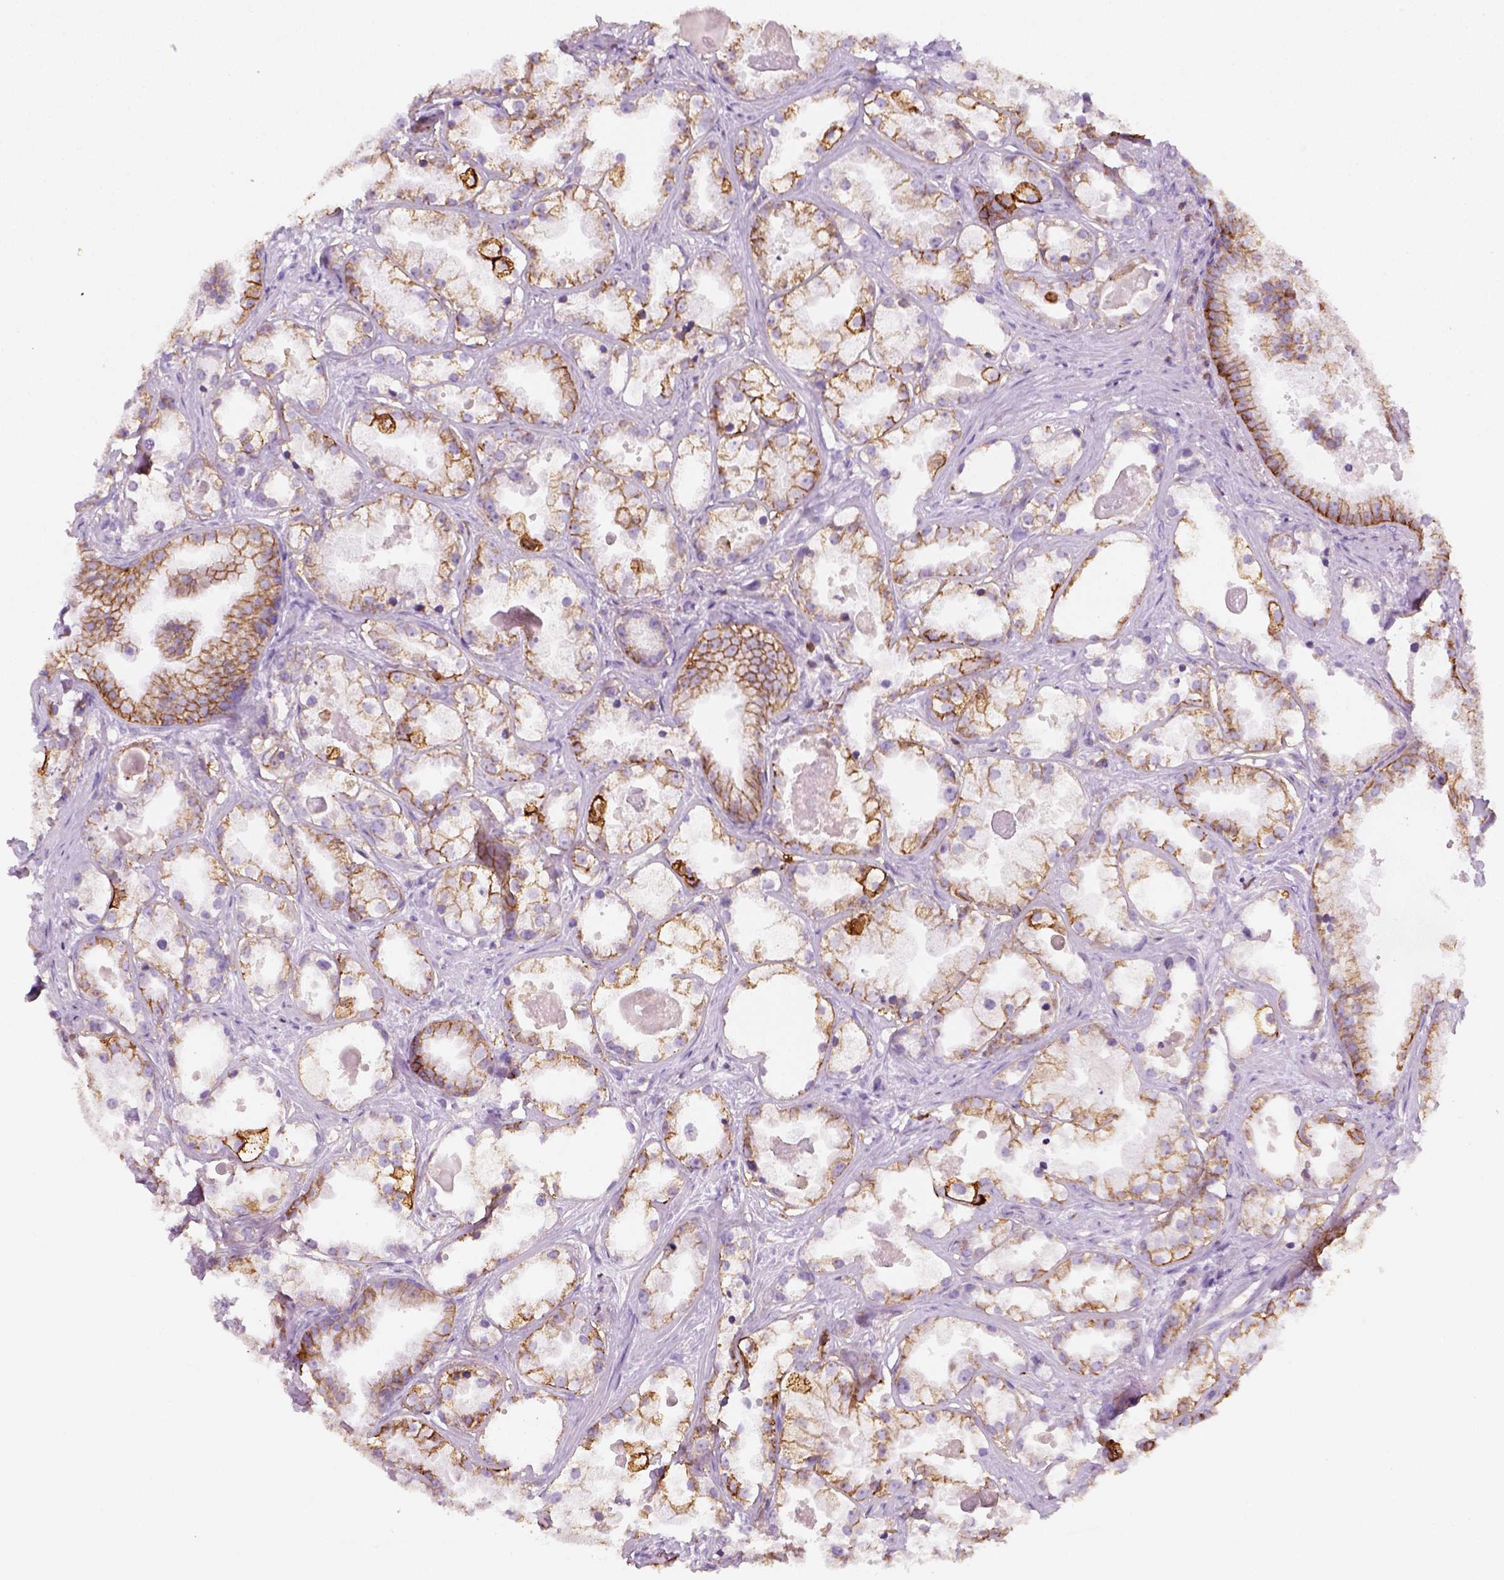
{"staining": {"intensity": "strong", "quantity": ">75%", "location": "cytoplasmic/membranous"}, "tissue": "prostate cancer", "cell_type": "Tumor cells", "image_type": "cancer", "snomed": [{"axis": "morphology", "description": "Adenocarcinoma, Low grade"}, {"axis": "topography", "description": "Prostate"}], "caption": "Human prostate cancer stained for a protein (brown) exhibits strong cytoplasmic/membranous positive expression in approximately >75% of tumor cells.", "gene": "AQP3", "patient": {"sex": "male", "age": 65}}